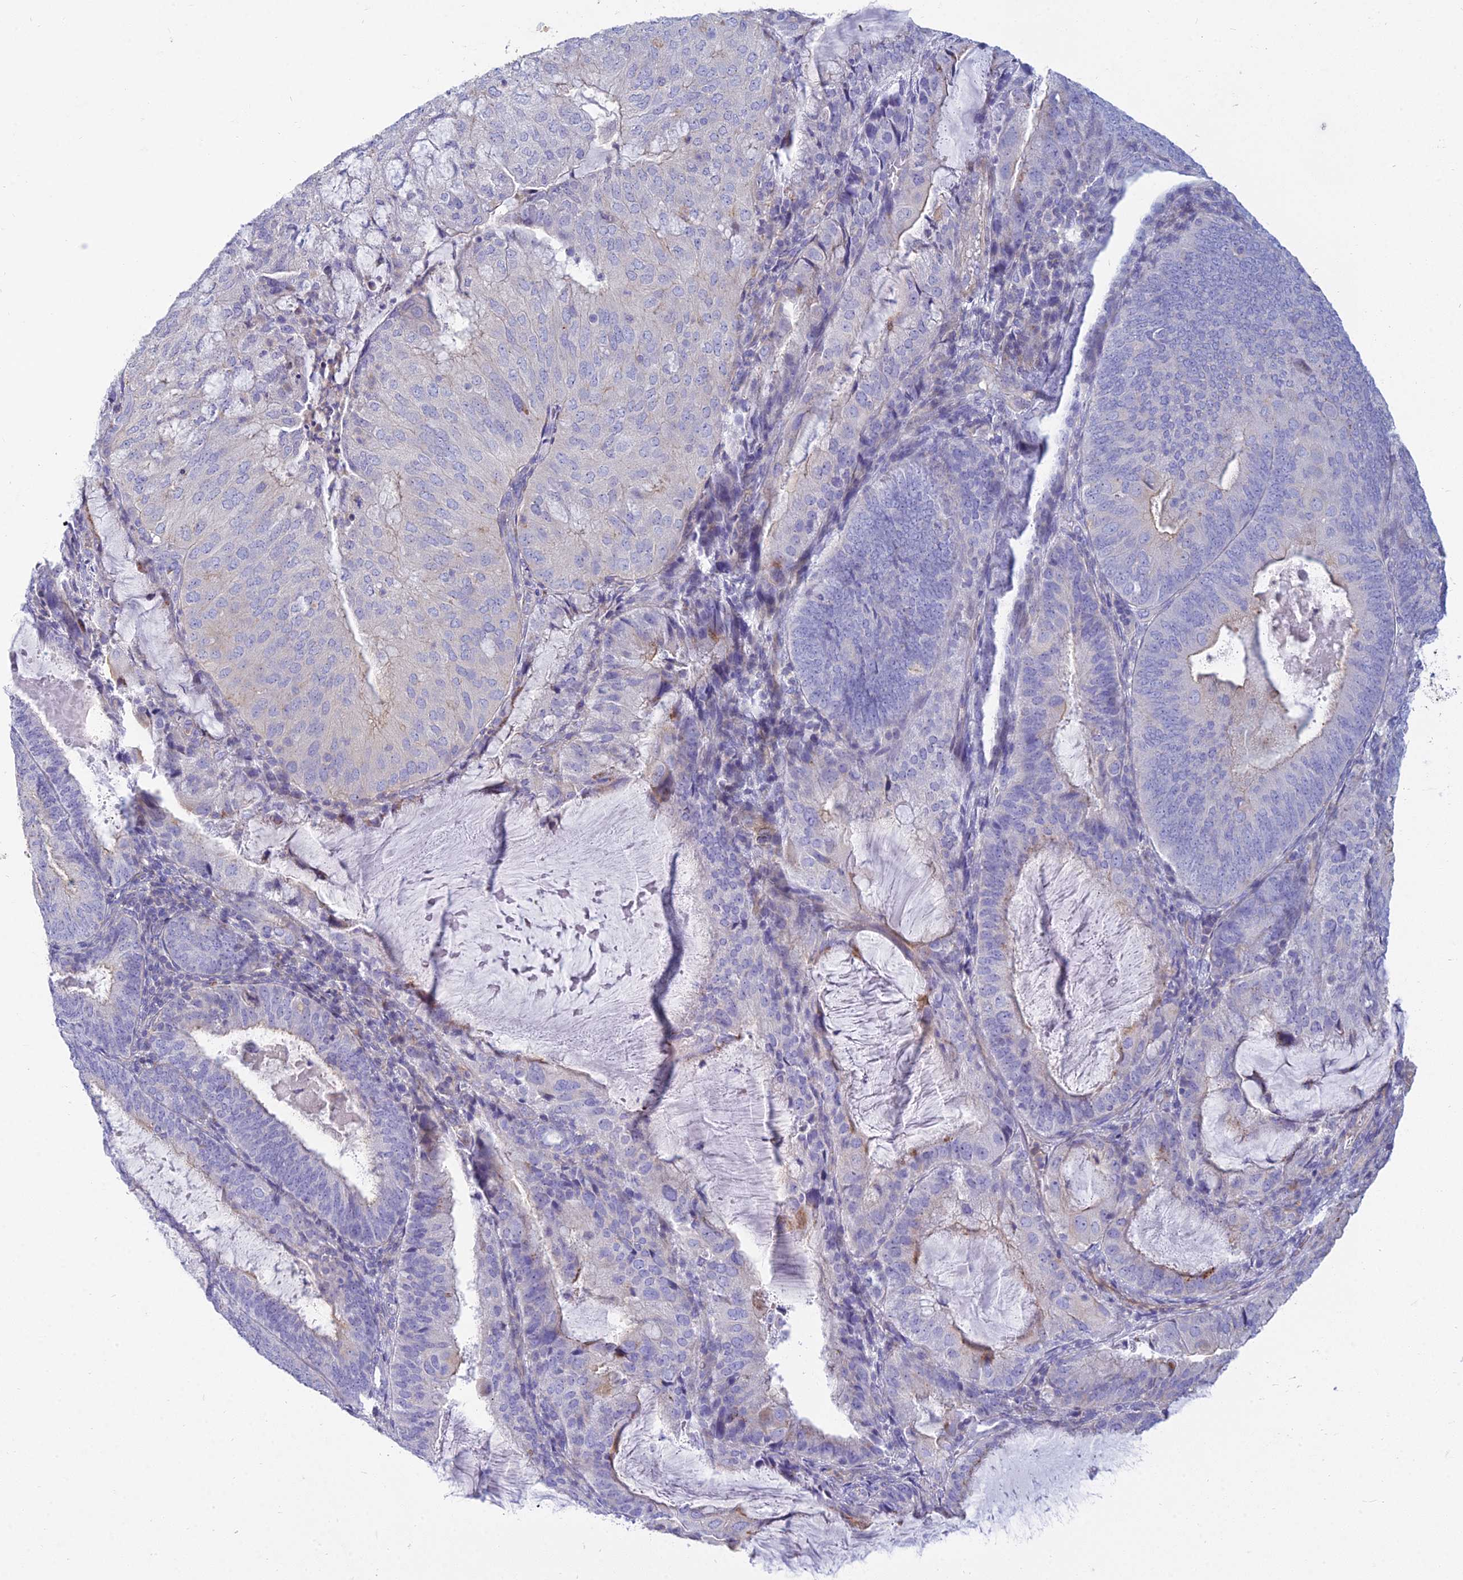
{"staining": {"intensity": "negative", "quantity": "none", "location": "none"}, "tissue": "endometrial cancer", "cell_type": "Tumor cells", "image_type": "cancer", "snomed": [{"axis": "morphology", "description": "Adenocarcinoma, NOS"}, {"axis": "topography", "description": "Endometrium"}], "caption": "Tumor cells show no significant protein expression in endometrial cancer (adenocarcinoma).", "gene": "SMIM24", "patient": {"sex": "female", "age": 81}}